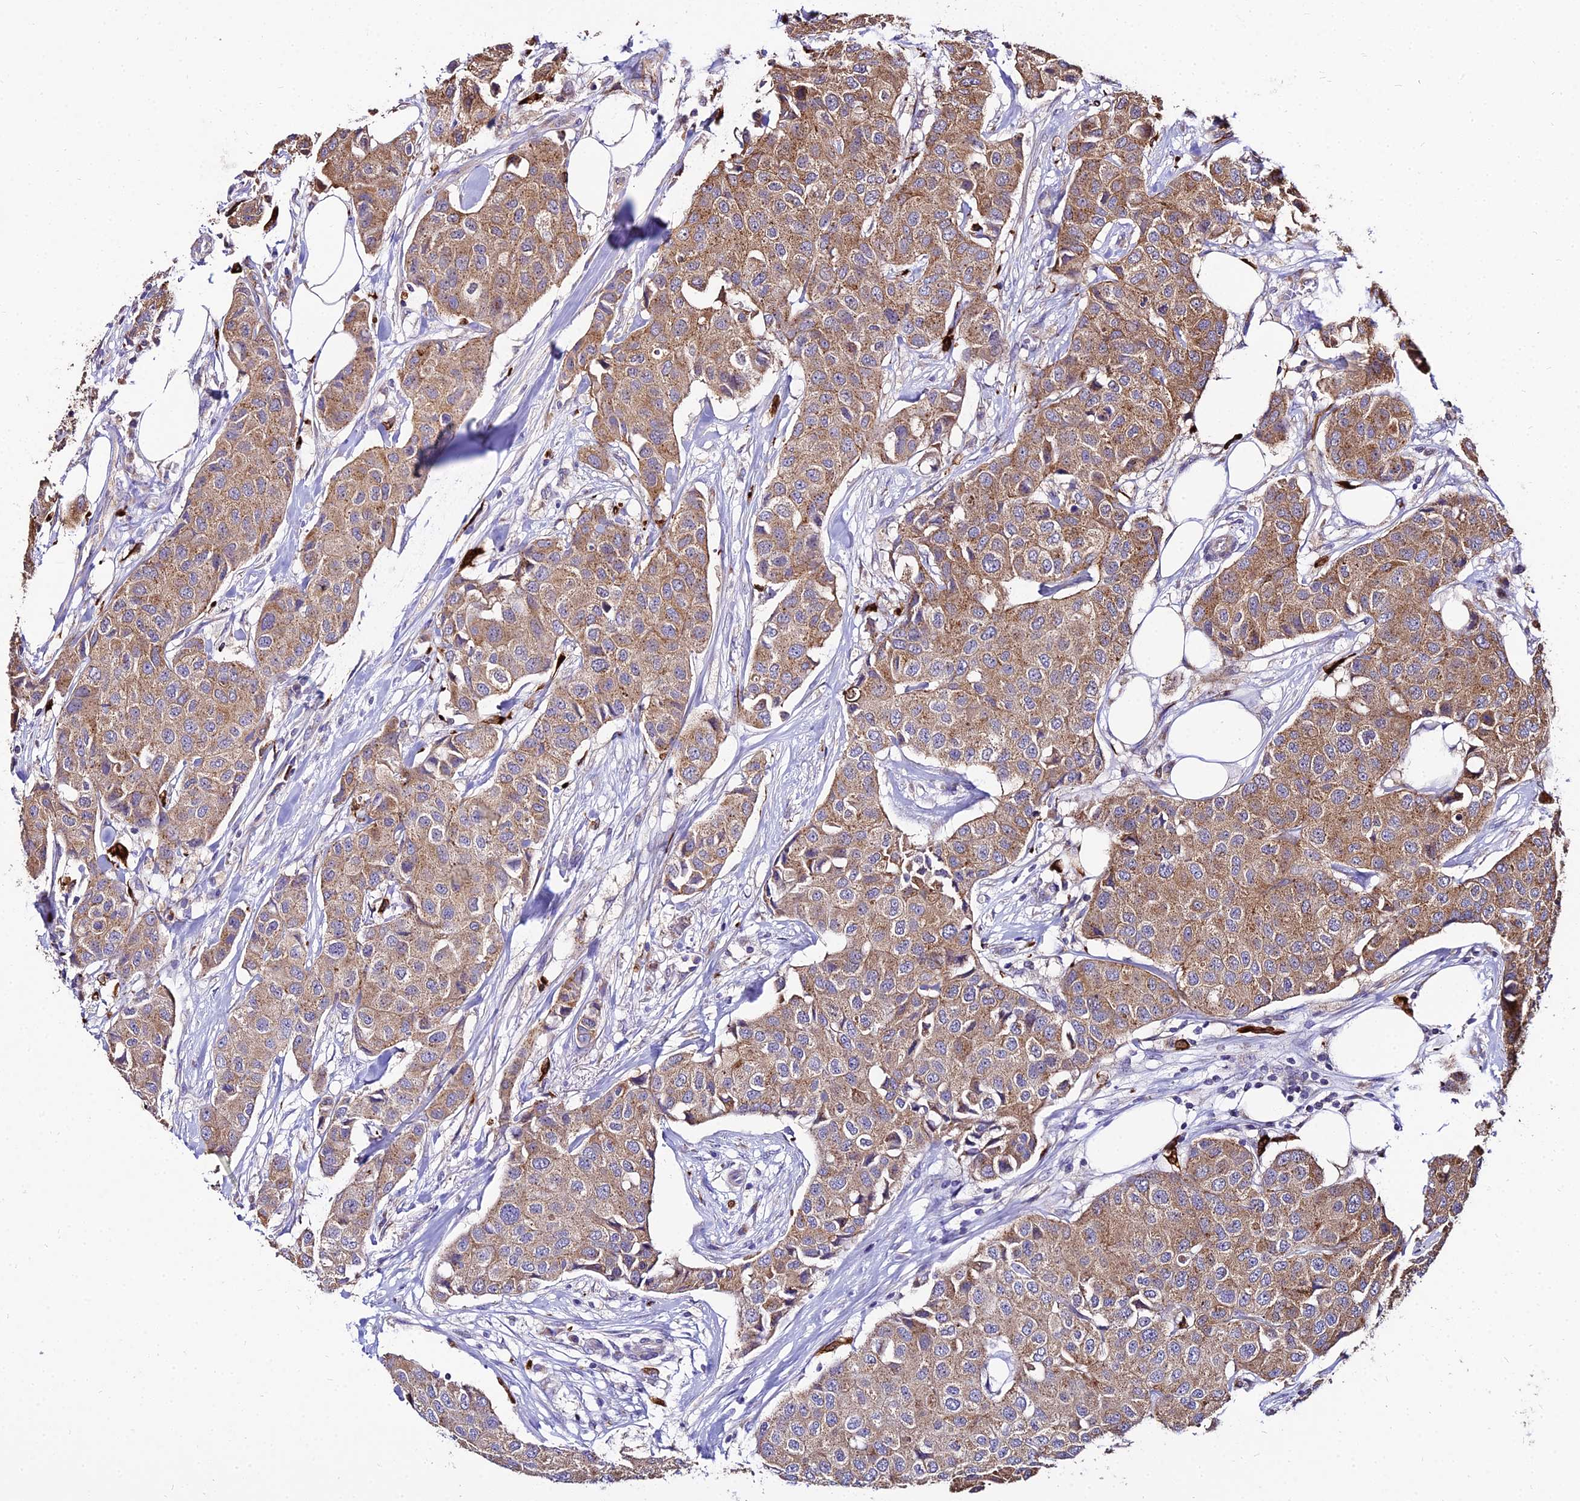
{"staining": {"intensity": "moderate", "quantity": ">75%", "location": "cytoplasmic/membranous"}, "tissue": "breast cancer", "cell_type": "Tumor cells", "image_type": "cancer", "snomed": [{"axis": "morphology", "description": "Duct carcinoma"}, {"axis": "topography", "description": "Breast"}], "caption": "Moderate cytoplasmic/membranous expression is seen in approximately >75% of tumor cells in breast intraductal carcinoma.", "gene": "PEX19", "patient": {"sex": "female", "age": 80}}